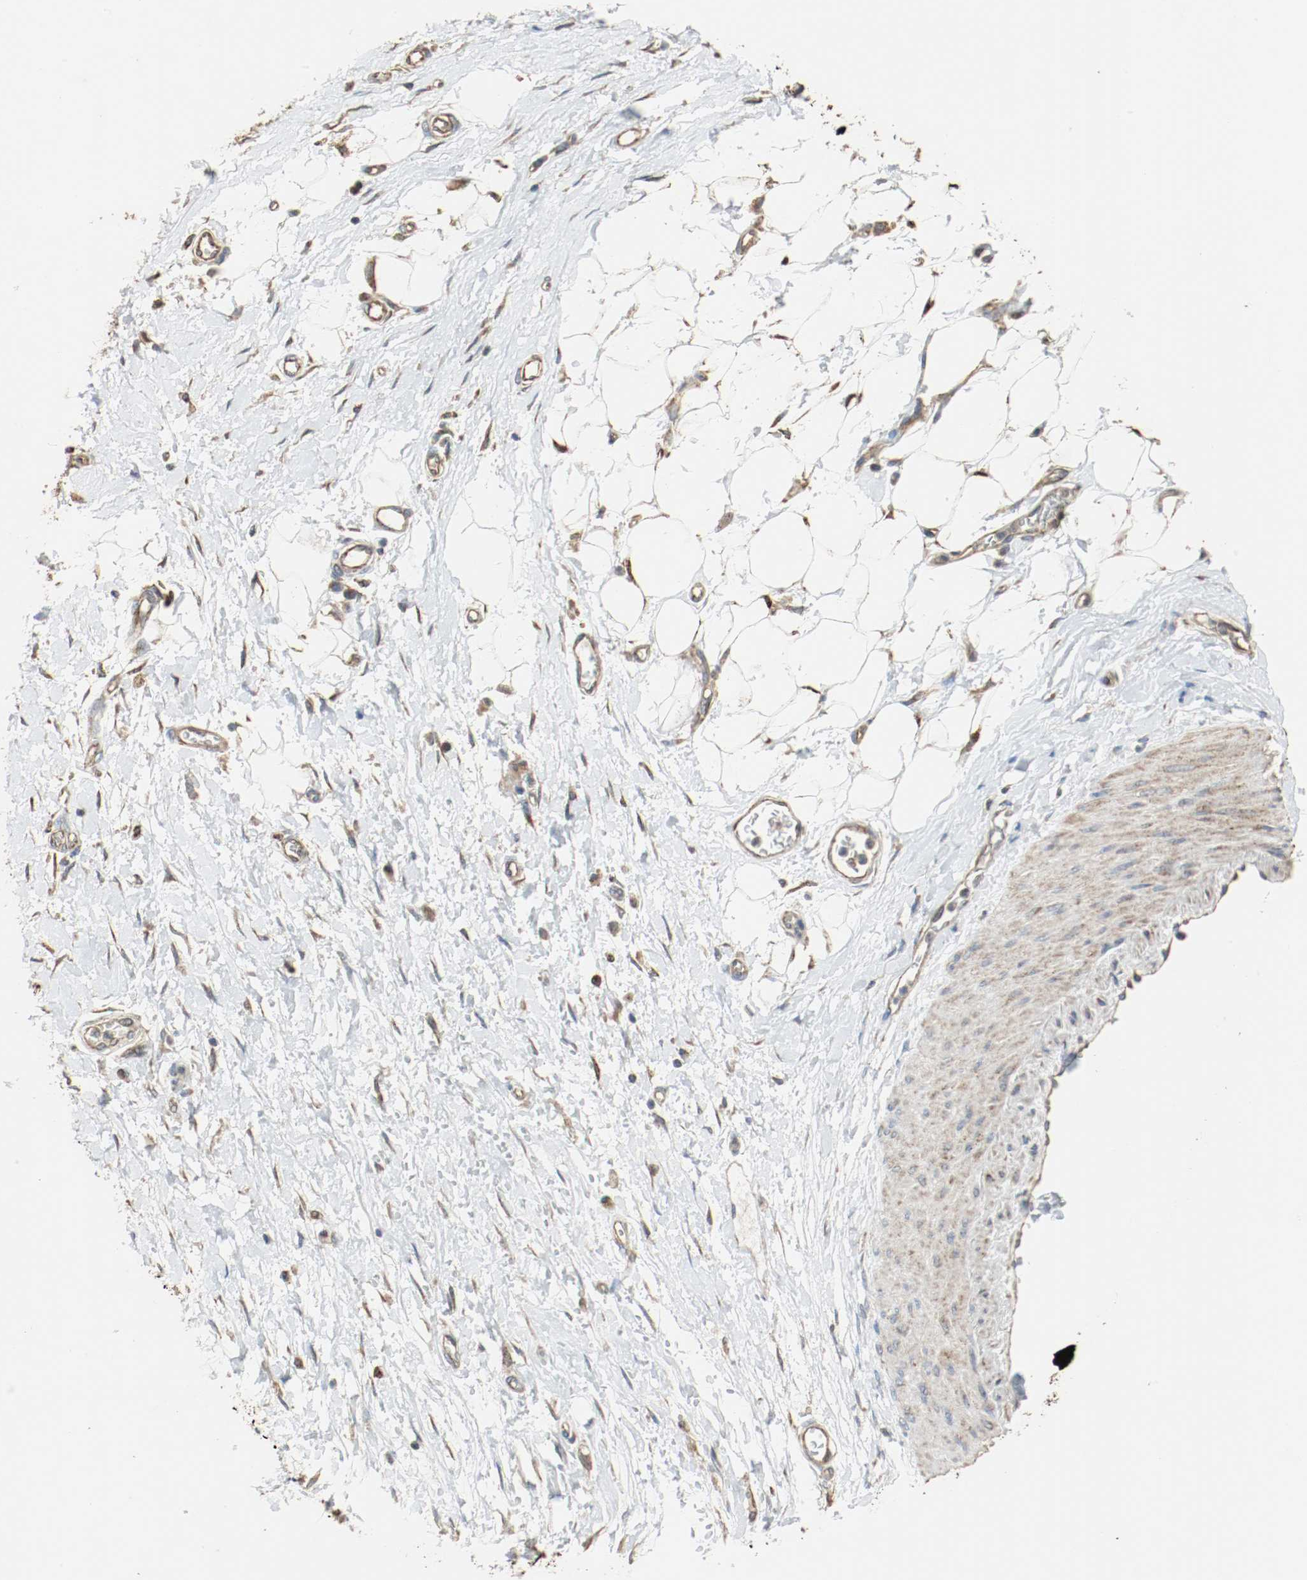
{"staining": {"intensity": "moderate", "quantity": ">75%", "location": "cytoplasmic/membranous"}, "tissue": "adipose tissue", "cell_type": "Adipocytes", "image_type": "normal", "snomed": [{"axis": "morphology", "description": "Normal tissue, NOS"}, {"axis": "morphology", "description": "Urothelial carcinoma, High grade"}, {"axis": "topography", "description": "Vascular tissue"}, {"axis": "topography", "description": "Urinary bladder"}], "caption": "Adipocytes demonstrate medium levels of moderate cytoplasmic/membranous expression in about >75% of cells in benign human adipose tissue. (brown staining indicates protein expression, while blue staining denotes nuclei).", "gene": "ALDH4A1", "patient": {"sex": "female", "age": 56}}